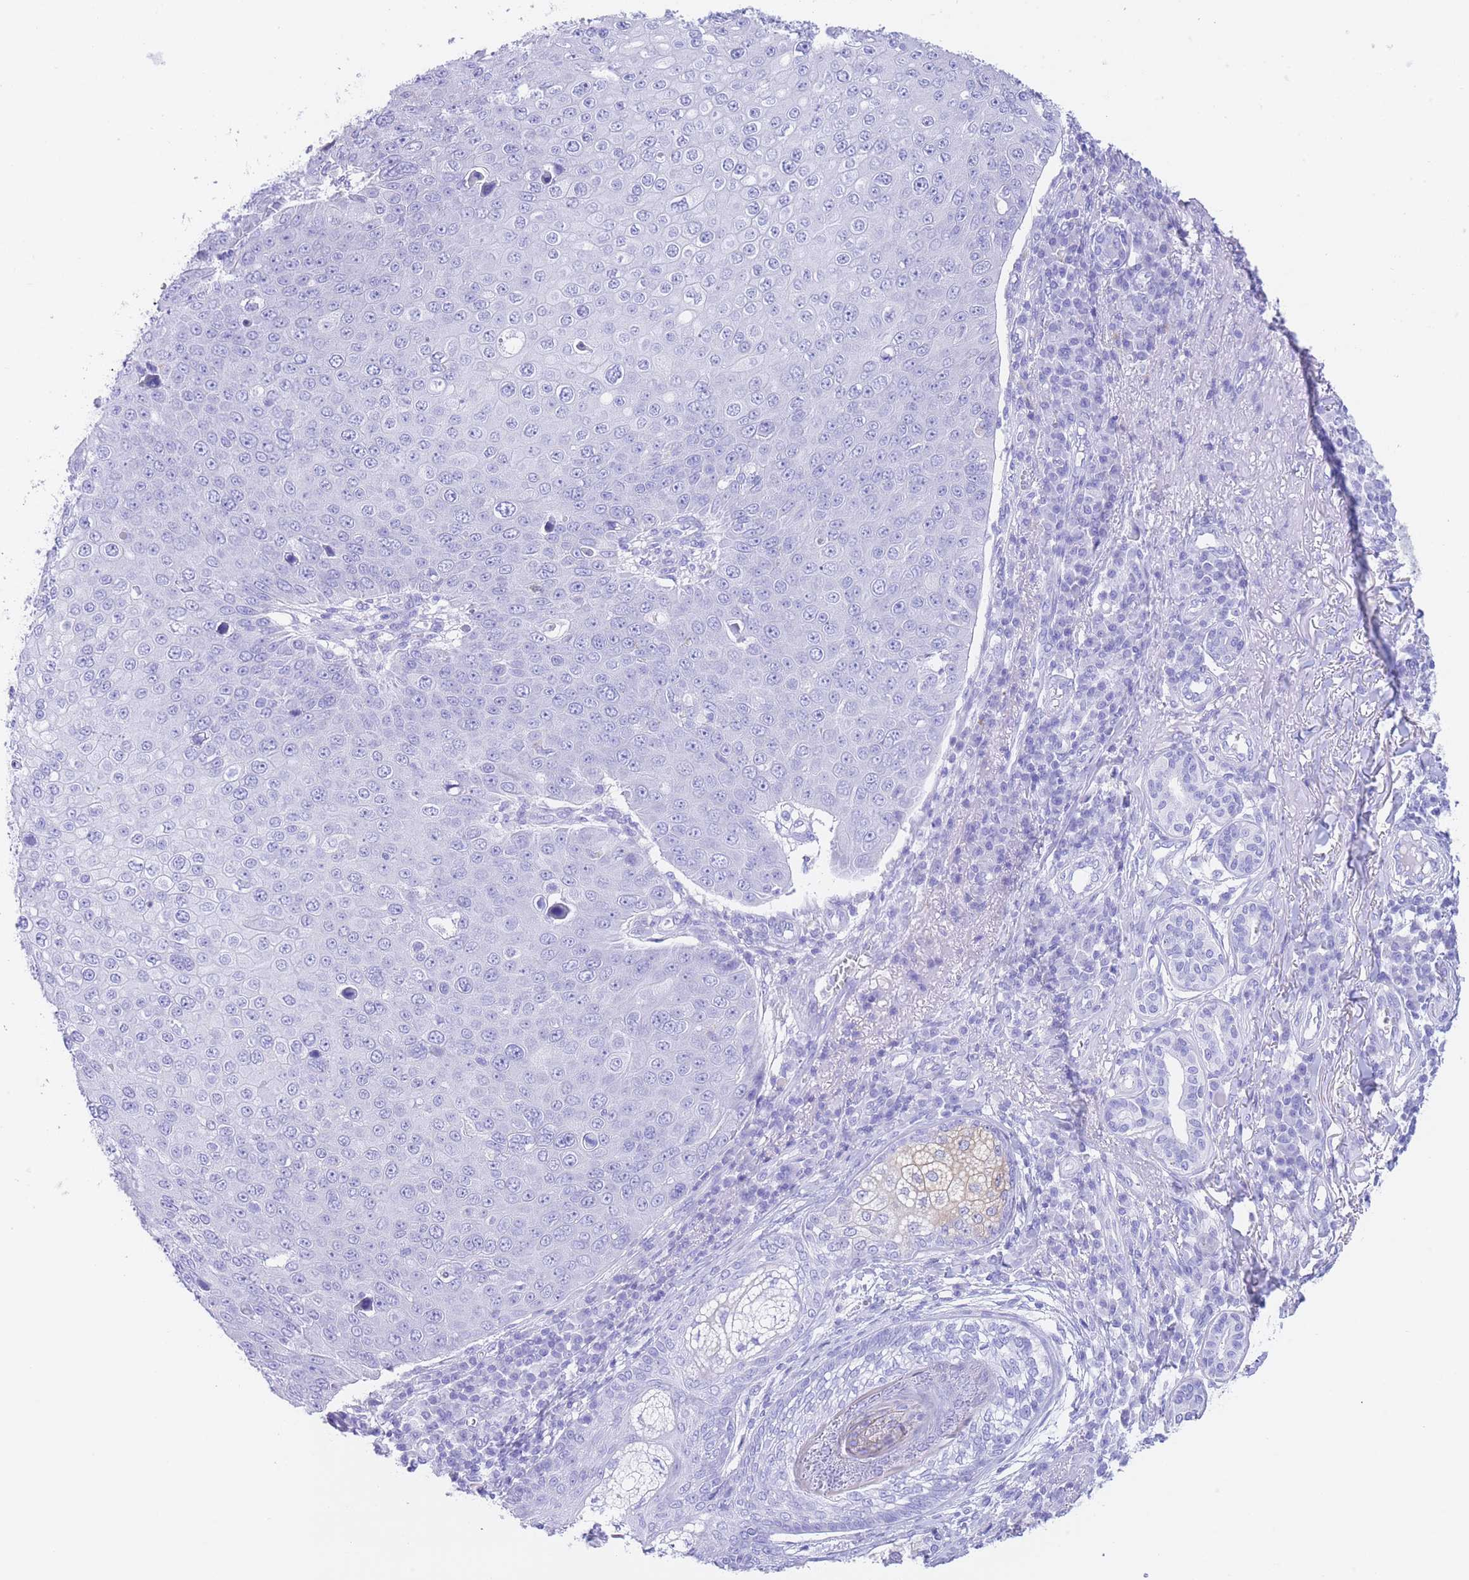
{"staining": {"intensity": "negative", "quantity": "none", "location": "none"}, "tissue": "skin cancer", "cell_type": "Tumor cells", "image_type": "cancer", "snomed": [{"axis": "morphology", "description": "Squamous cell carcinoma, NOS"}, {"axis": "topography", "description": "Skin"}], "caption": "IHC histopathology image of human squamous cell carcinoma (skin) stained for a protein (brown), which demonstrates no positivity in tumor cells.", "gene": "SLCO1B3", "patient": {"sex": "male", "age": 71}}